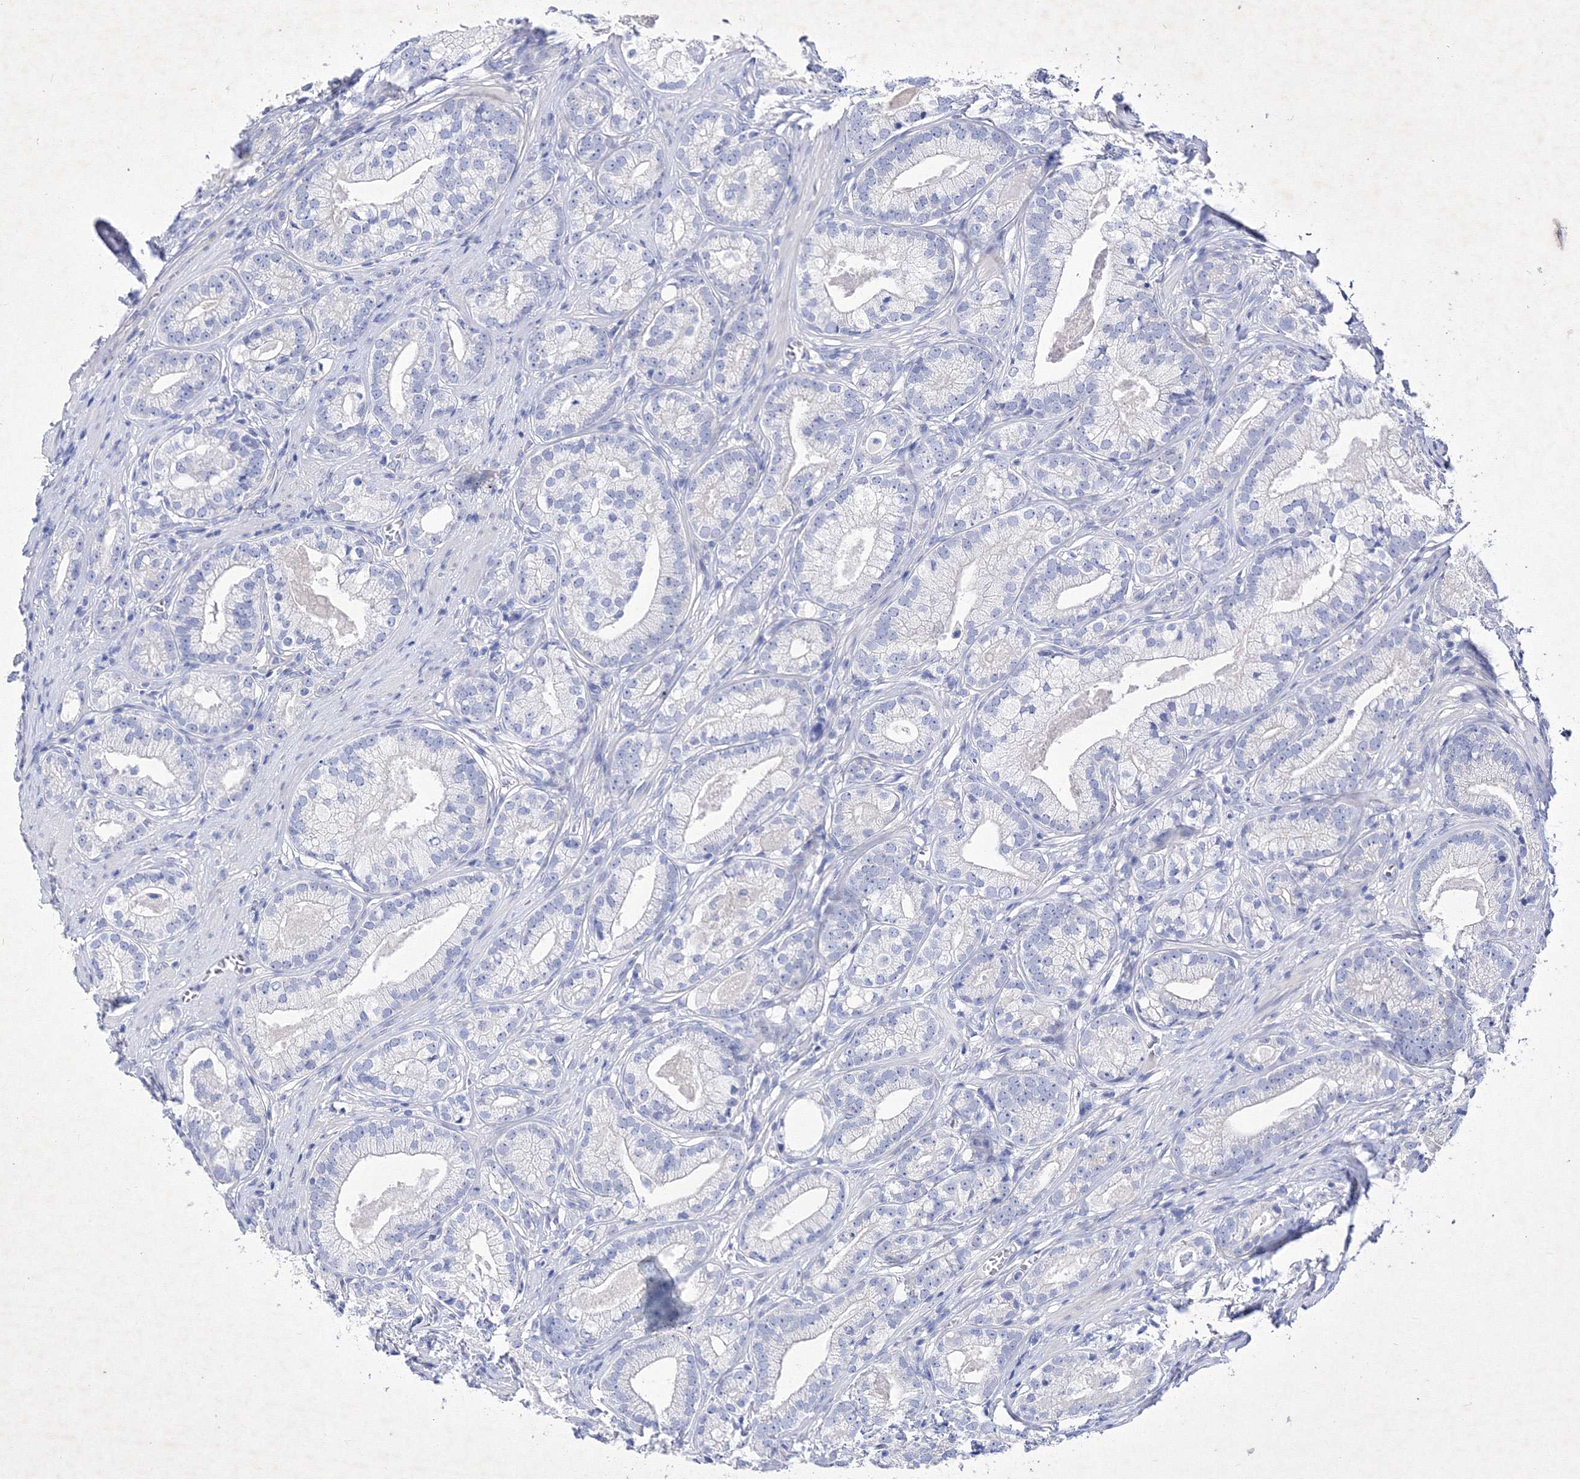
{"staining": {"intensity": "negative", "quantity": "none", "location": "none"}, "tissue": "prostate cancer", "cell_type": "Tumor cells", "image_type": "cancer", "snomed": [{"axis": "morphology", "description": "Adenocarcinoma, High grade"}, {"axis": "topography", "description": "Prostate"}], "caption": "This is a image of immunohistochemistry staining of prostate cancer, which shows no positivity in tumor cells. (DAB IHC visualized using brightfield microscopy, high magnification).", "gene": "GPN1", "patient": {"sex": "male", "age": 69}}